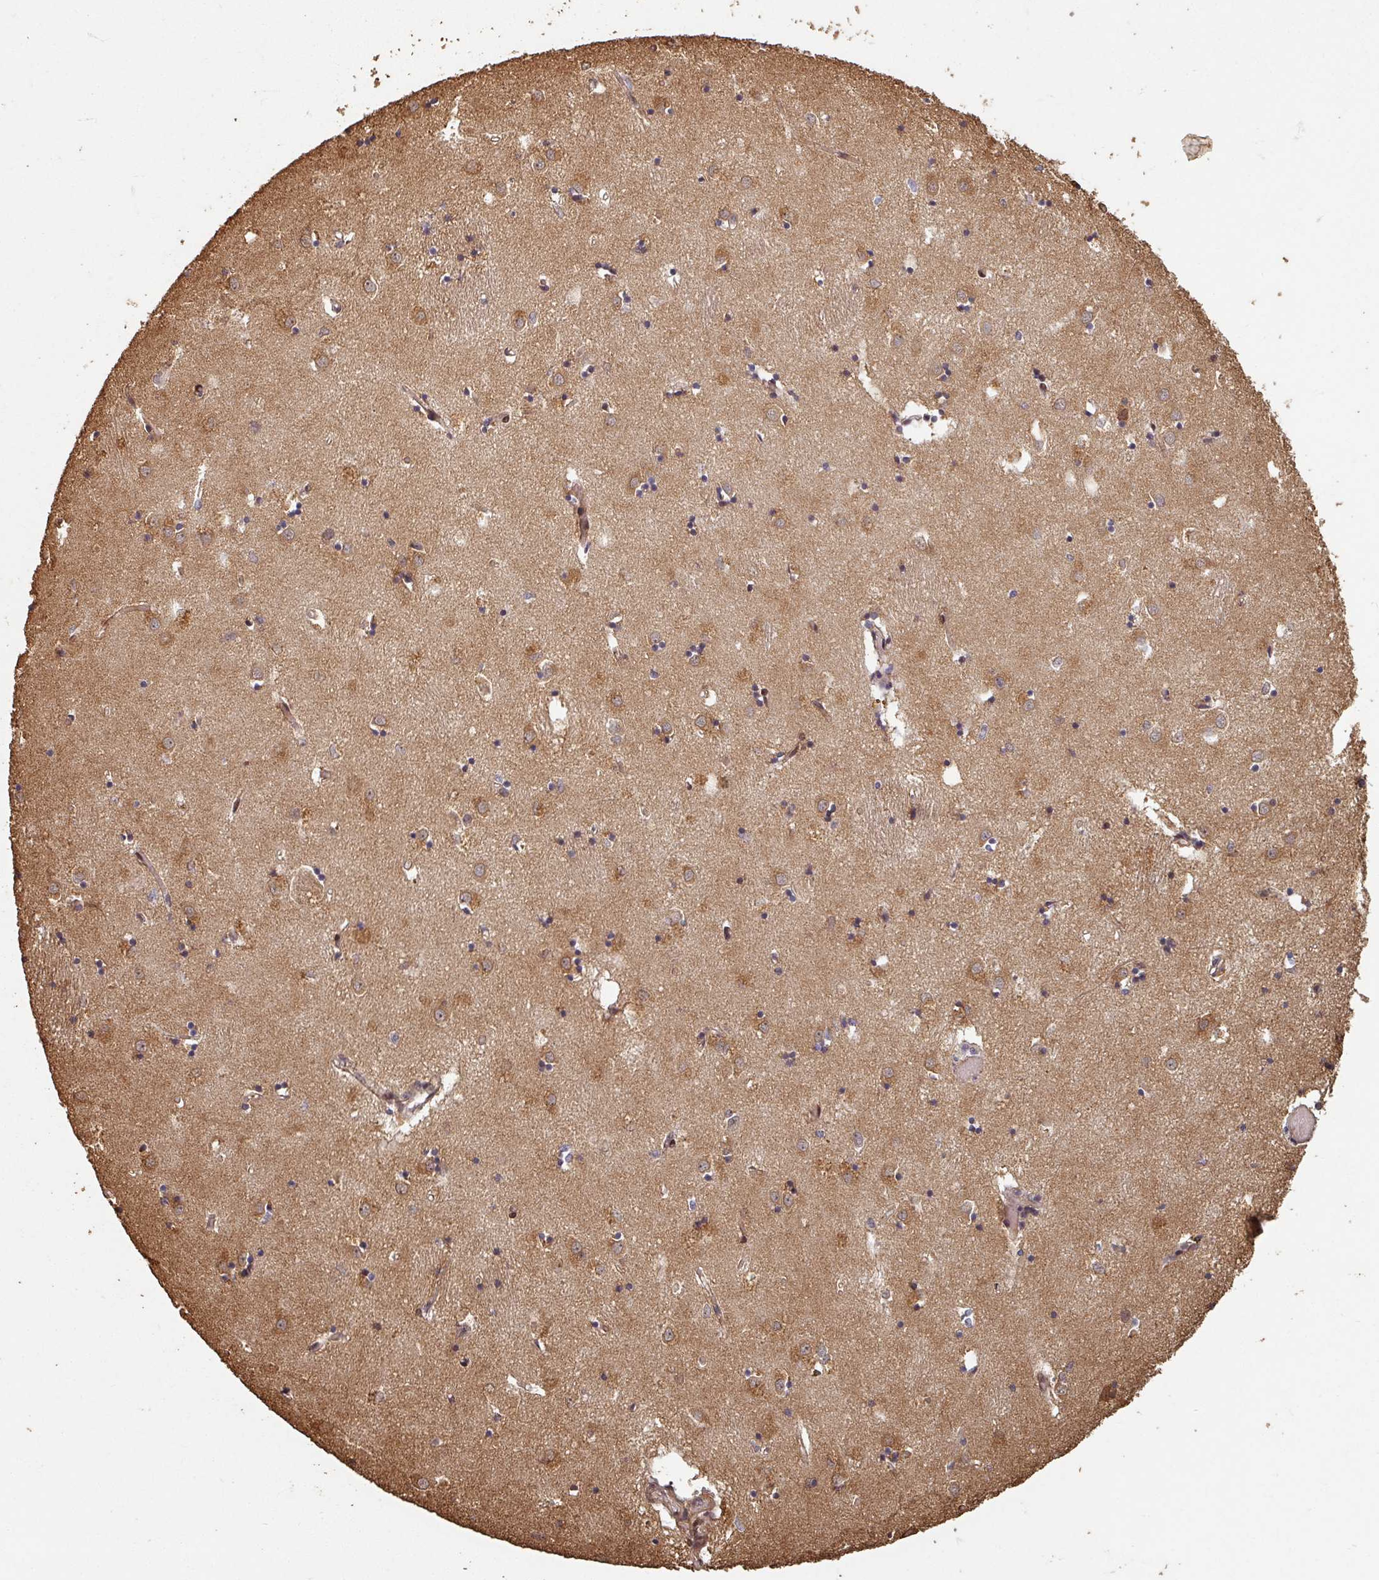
{"staining": {"intensity": "negative", "quantity": "none", "location": "none"}, "tissue": "caudate", "cell_type": "Glial cells", "image_type": "normal", "snomed": [{"axis": "morphology", "description": "Normal tissue, NOS"}, {"axis": "topography", "description": "Lateral ventricle wall"}], "caption": "Immunohistochemical staining of normal human caudate displays no significant expression in glial cells.", "gene": "EID1", "patient": {"sex": "male", "age": 70}}